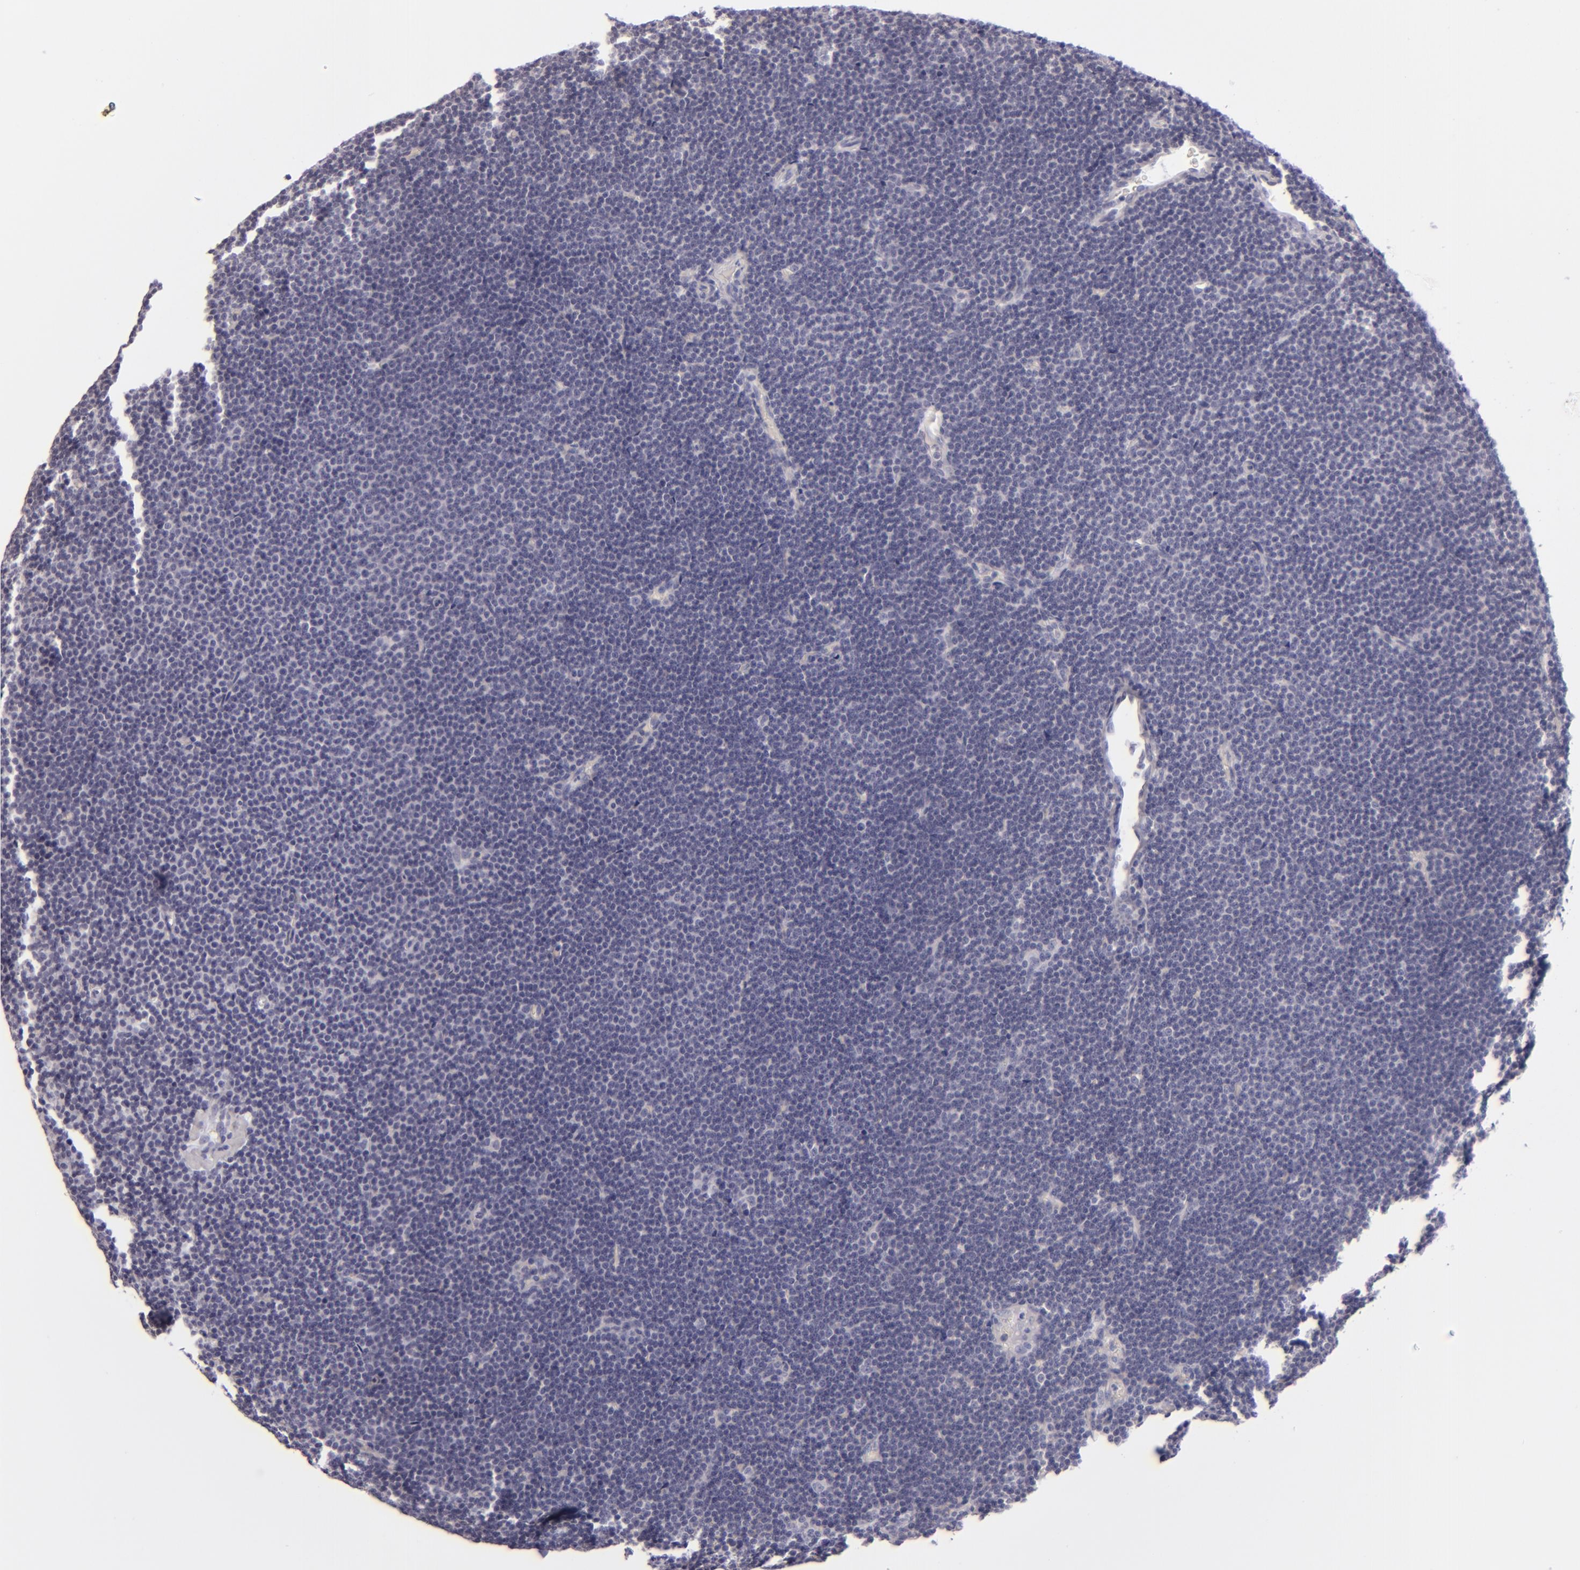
{"staining": {"intensity": "negative", "quantity": "none", "location": "none"}, "tissue": "lymphoma", "cell_type": "Tumor cells", "image_type": "cancer", "snomed": [{"axis": "morphology", "description": "Malignant lymphoma, non-Hodgkin's type, Low grade"}, {"axis": "topography", "description": "Lymph node"}], "caption": "A high-resolution micrograph shows immunohistochemistry (IHC) staining of low-grade malignant lymphoma, non-Hodgkin's type, which shows no significant expression in tumor cells. (DAB (3,3'-diaminobenzidine) immunohistochemistry (IHC) with hematoxylin counter stain).", "gene": "F13A1", "patient": {"sex": "female", "age": 73}}